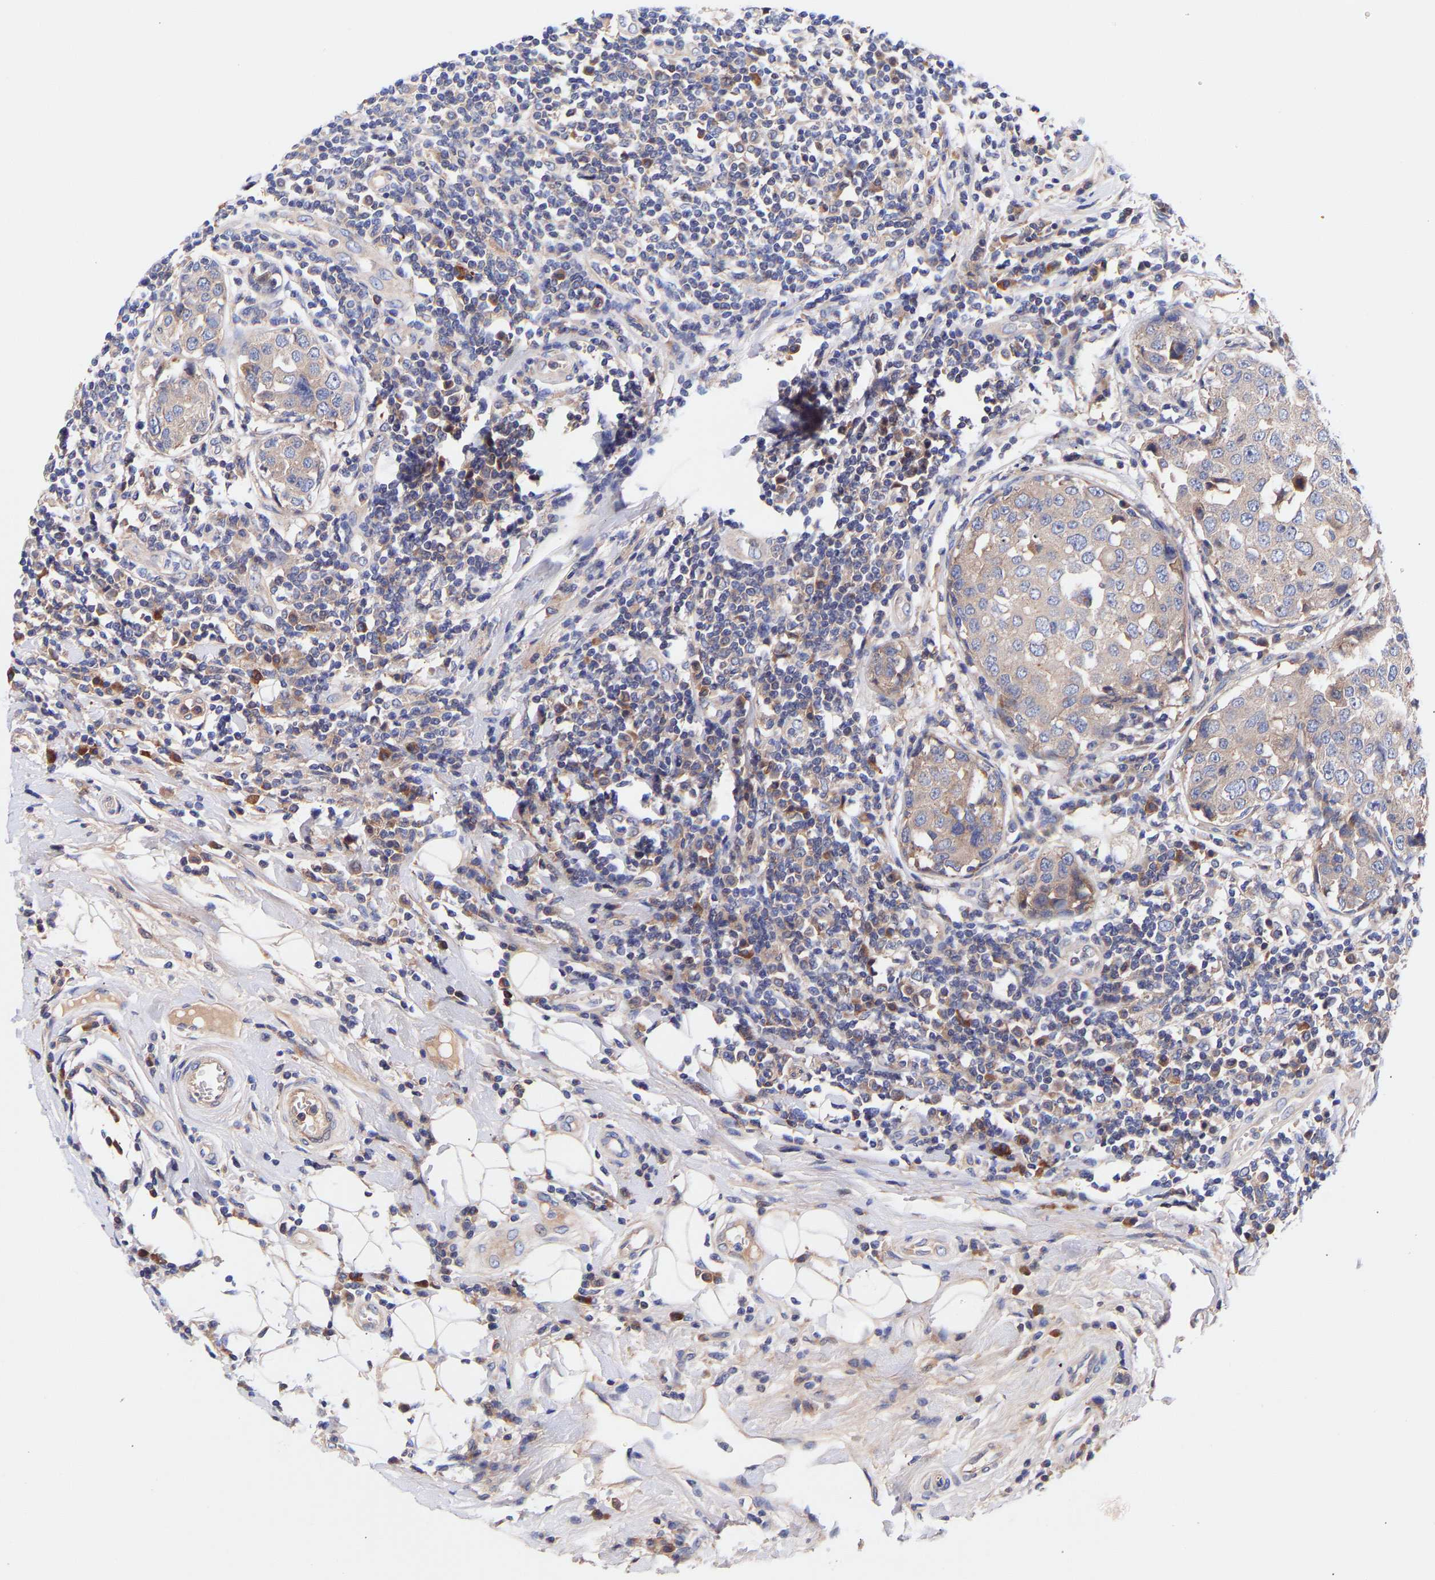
{"staining": {"intensity": "negative", "quantity": "none", "location": "none"}, "tissue": "breast cancer", "cell_type": "Tumor cells", "image_type": "cancer", "snomed": [{"axis": "morphology", "description": "Duct carcinoma"}, {"axis": "topography", "description": "Breast"}], "caption": "High power microscopy photomicrograph of an immunohistochemistry (IHC) histopathology image of breast cancer, revealing no significant positivity in tumor cells. The staining is performed using DAB brown chromogen with nuclei counter-stained in using hematoxylin.", "gene": "AIMP2", "patient": {"sex": "female", "age": 27}}